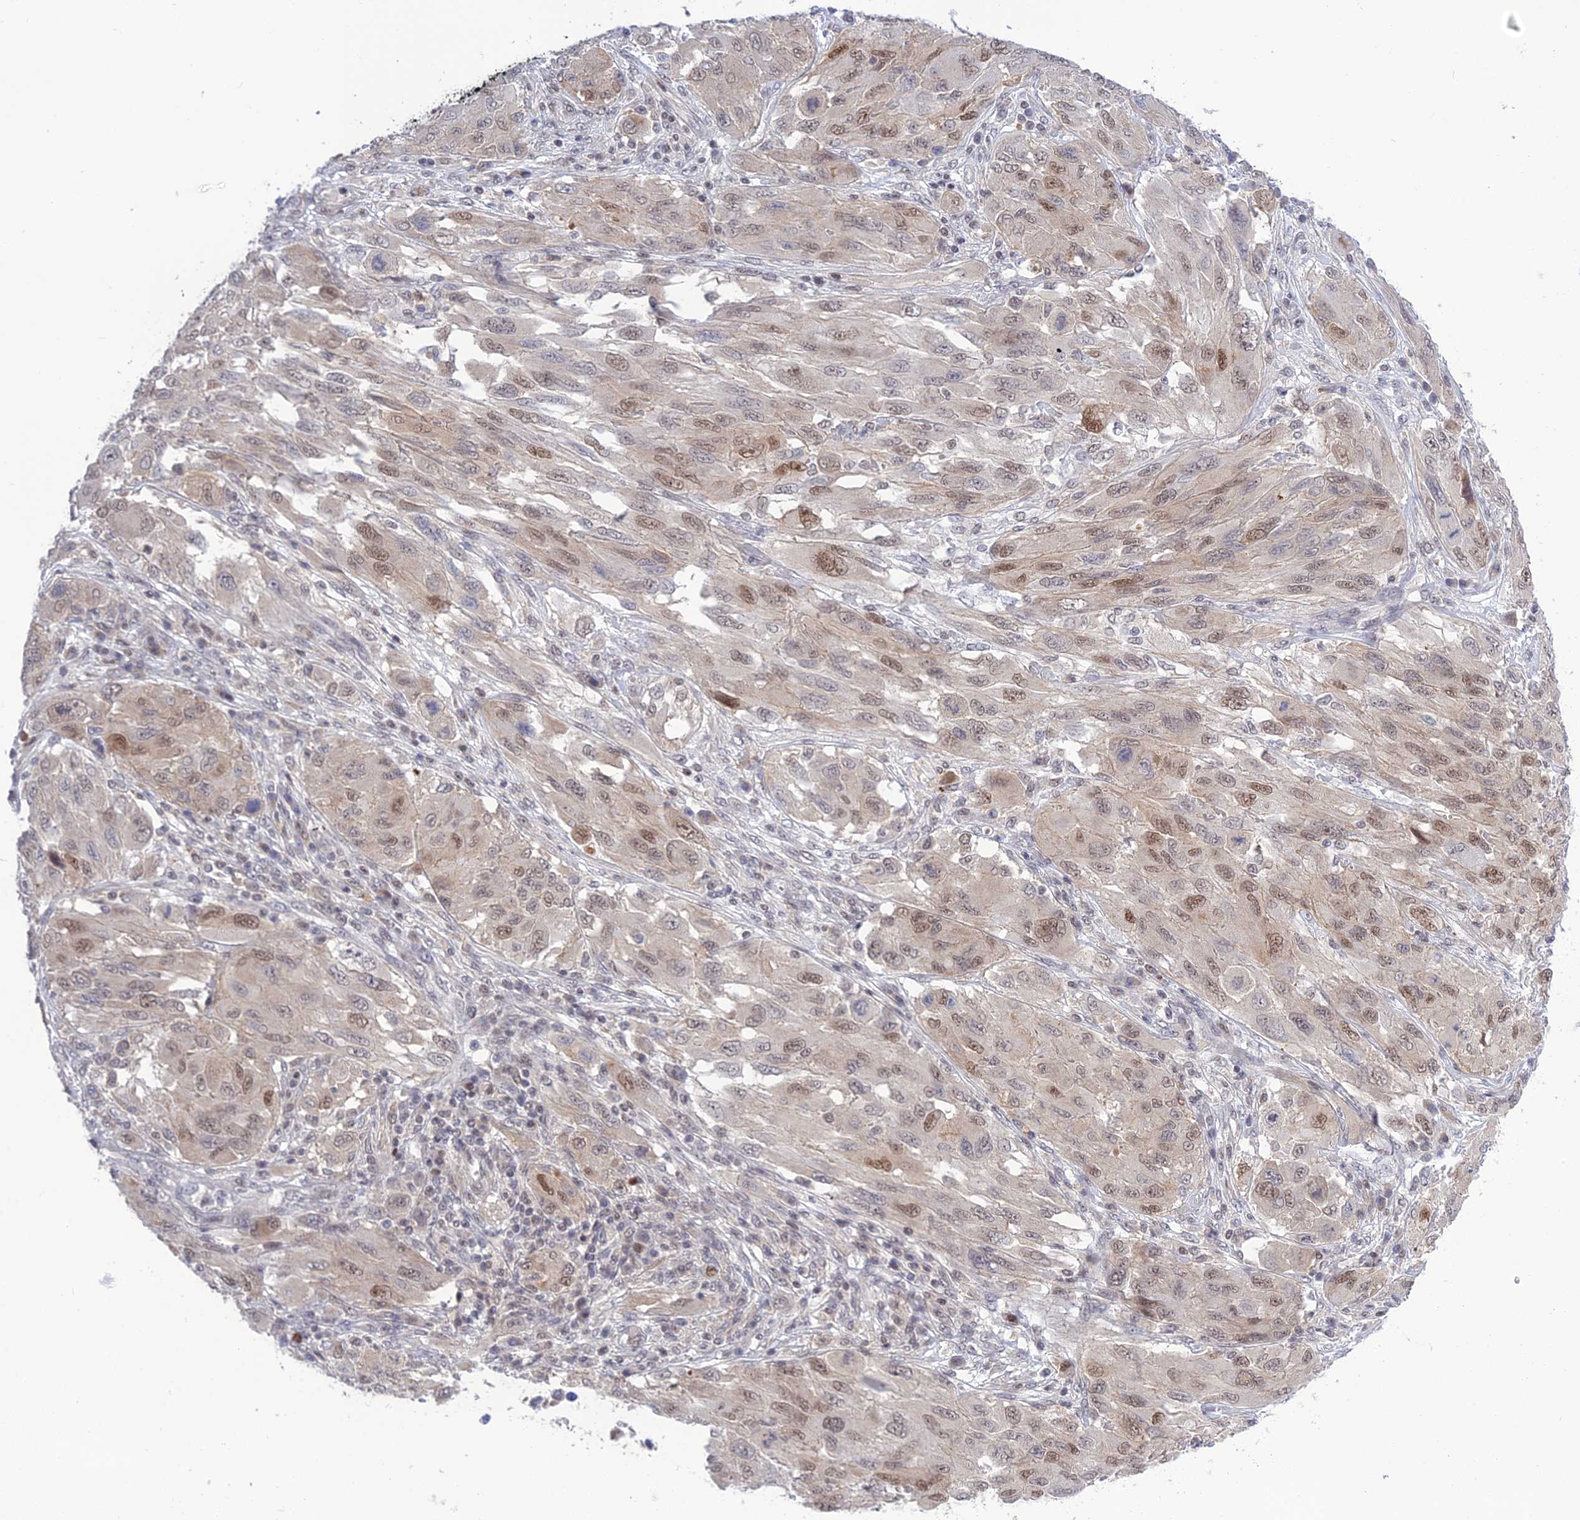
{"staining": {"intensity": "moderate", "quantity": "<25%", "location": "nuclear"}, "tissue": "melanoma", "cell_type": "Tumor cells", "image_type": "cancer", "snomed": [{"axis": "morphology", "description": "Malignant melanoma, NOS"}, {"axis": "topography", "description": "Skin"}], "caption": "This is an image of immunohistochemistry (IHC) staining of melanoma, which shows moderate positivity in the nuclear of tumor cells.", "gene": "TCEA1", "patient": {"sex": "female", "age": 91}}